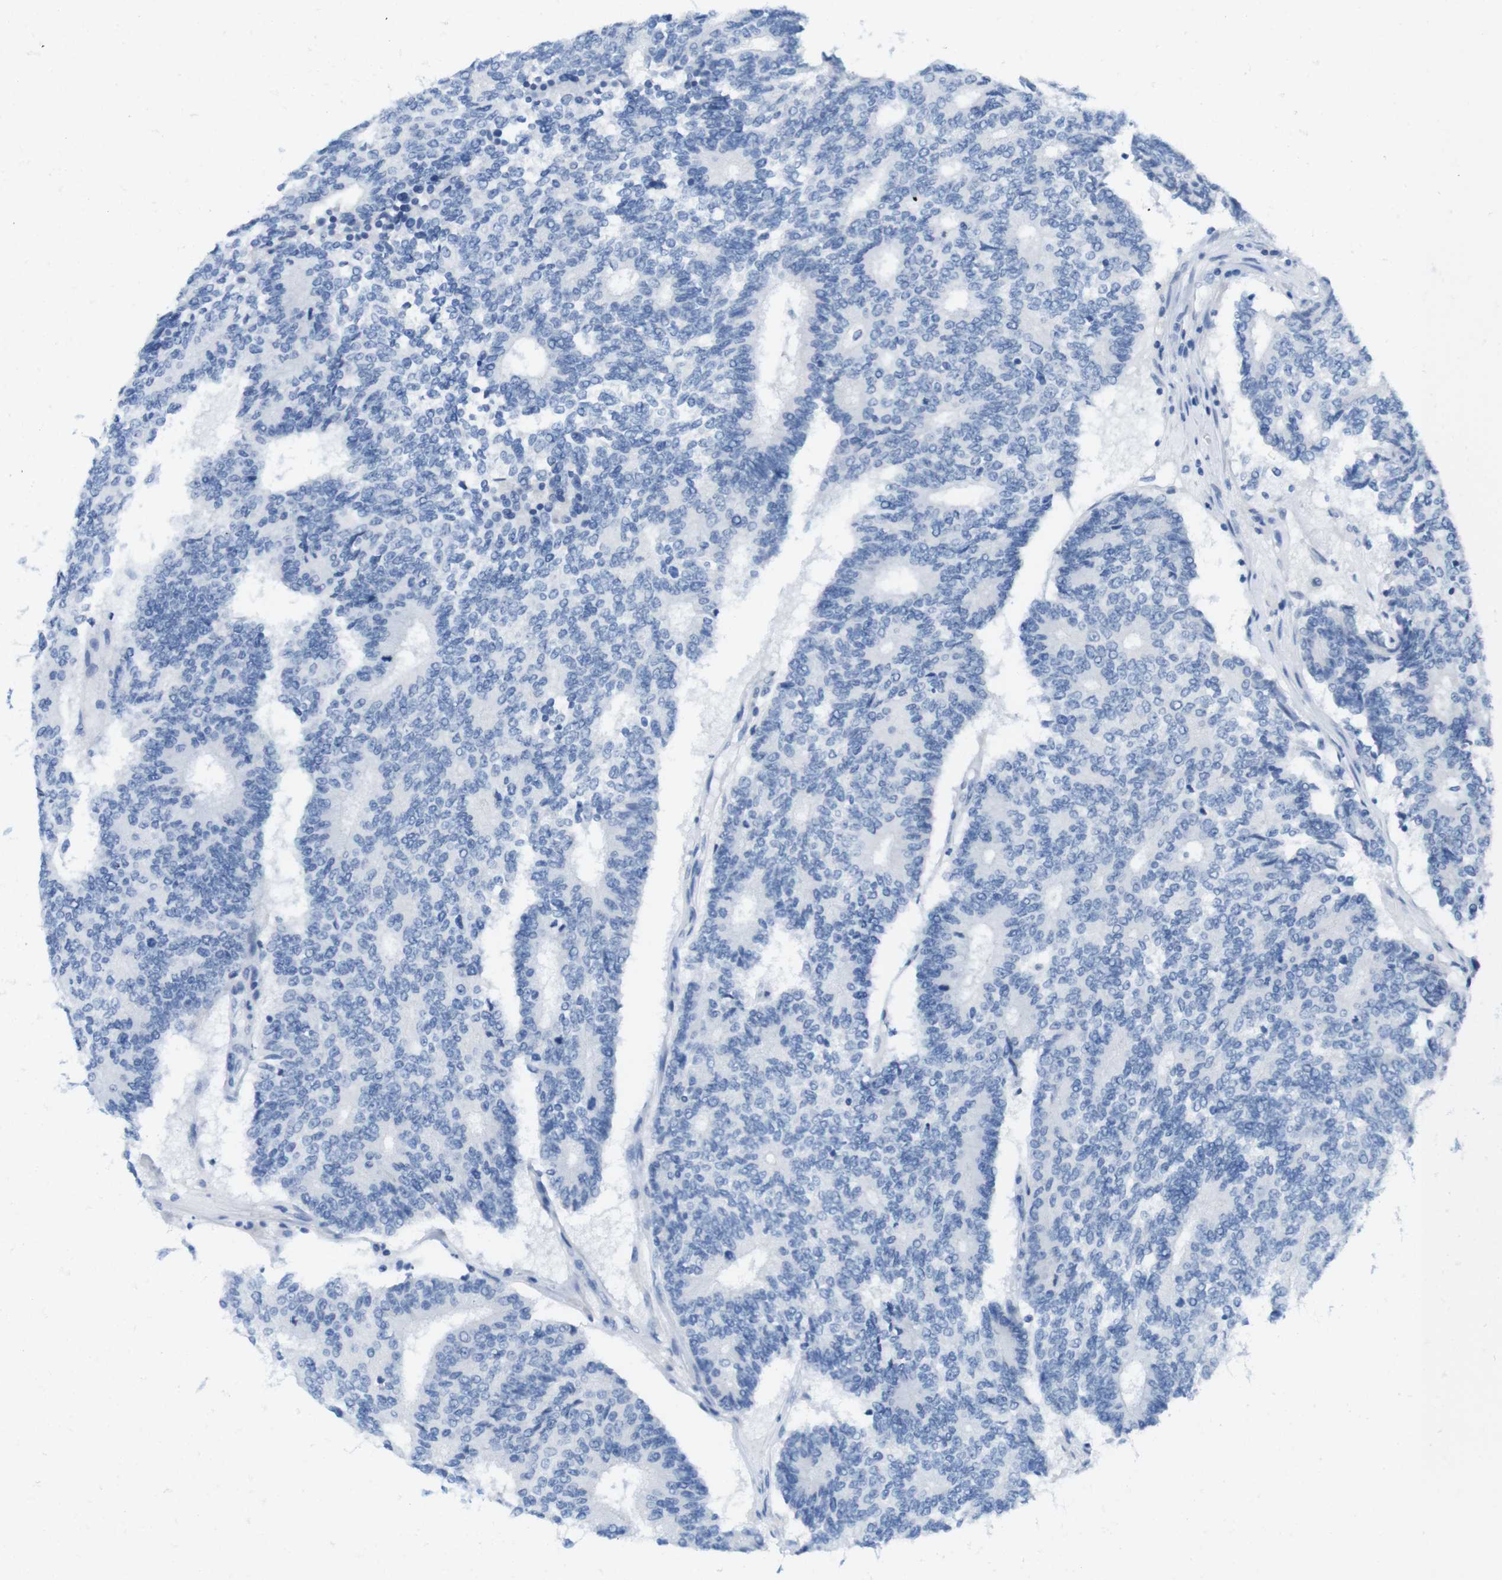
{"staining": {"intensity": "negative", "quantity": "none", "location": "none"}, "tissue": "prostate cancer", "cell_type": "Tumor cells", "image_type": "cancer", "snomed": [{"axis": "morphology", "description": "Normal tissue, NOS"}, {"axis": "morphology", "description": "Adenocarcinoma, High grade"}, {"axis": "topography", "description": "Prostate"}, {"axis": "topography", "description": "Seminal veicle"}], "caption": "Immunohistochemistry of prostate cancer (adenocarcinoma (high-grade)) shows no staining in tumor cells.", "gene": "OPN1SW", "patient": {"sex": "male", "age": 55}}